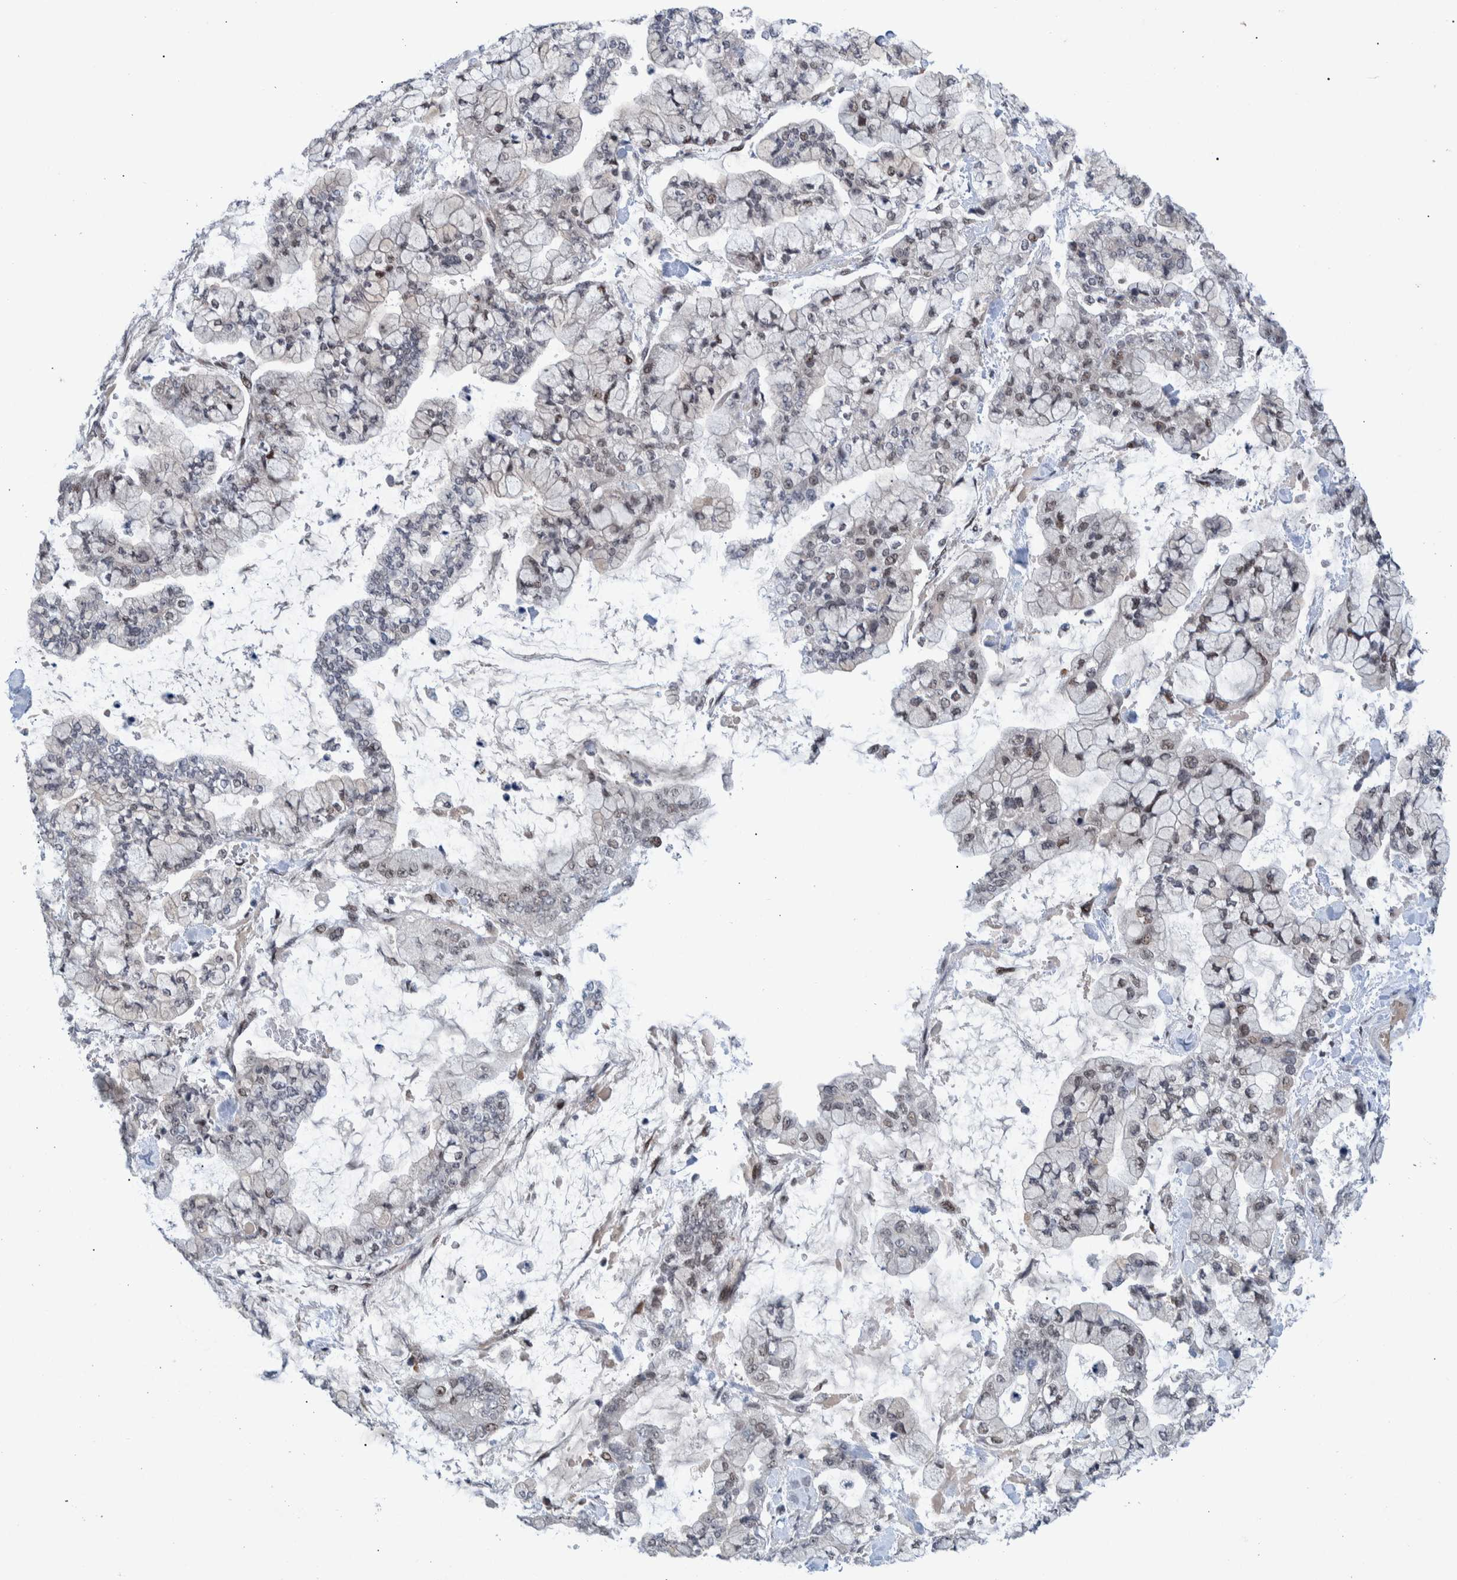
{"staining": {"intensity": "negative", "quantity": "none", "location": "none"}, "tissue": "stomach cancer", "cell_type": "Tumor cells", "image_type": "cancer", "snomed": [{"axis": "morphology", "description": "Normal tissue, NOS"}, {"axis": "morphology", "description": "Adenocarcinoma, NOS"}, {"axis": "topography", "description": "Stomach, upper"}, {"axis": "topography", "description": "Stomach"}], "caption": "Protein analysis of stomach cancer exhibits no significant positivity in tumor cells. (DAB immunohistochemistry (IHC), high magnification).", "gene": "ESRP1", "patient": {"sex": "male", "age": 76}}